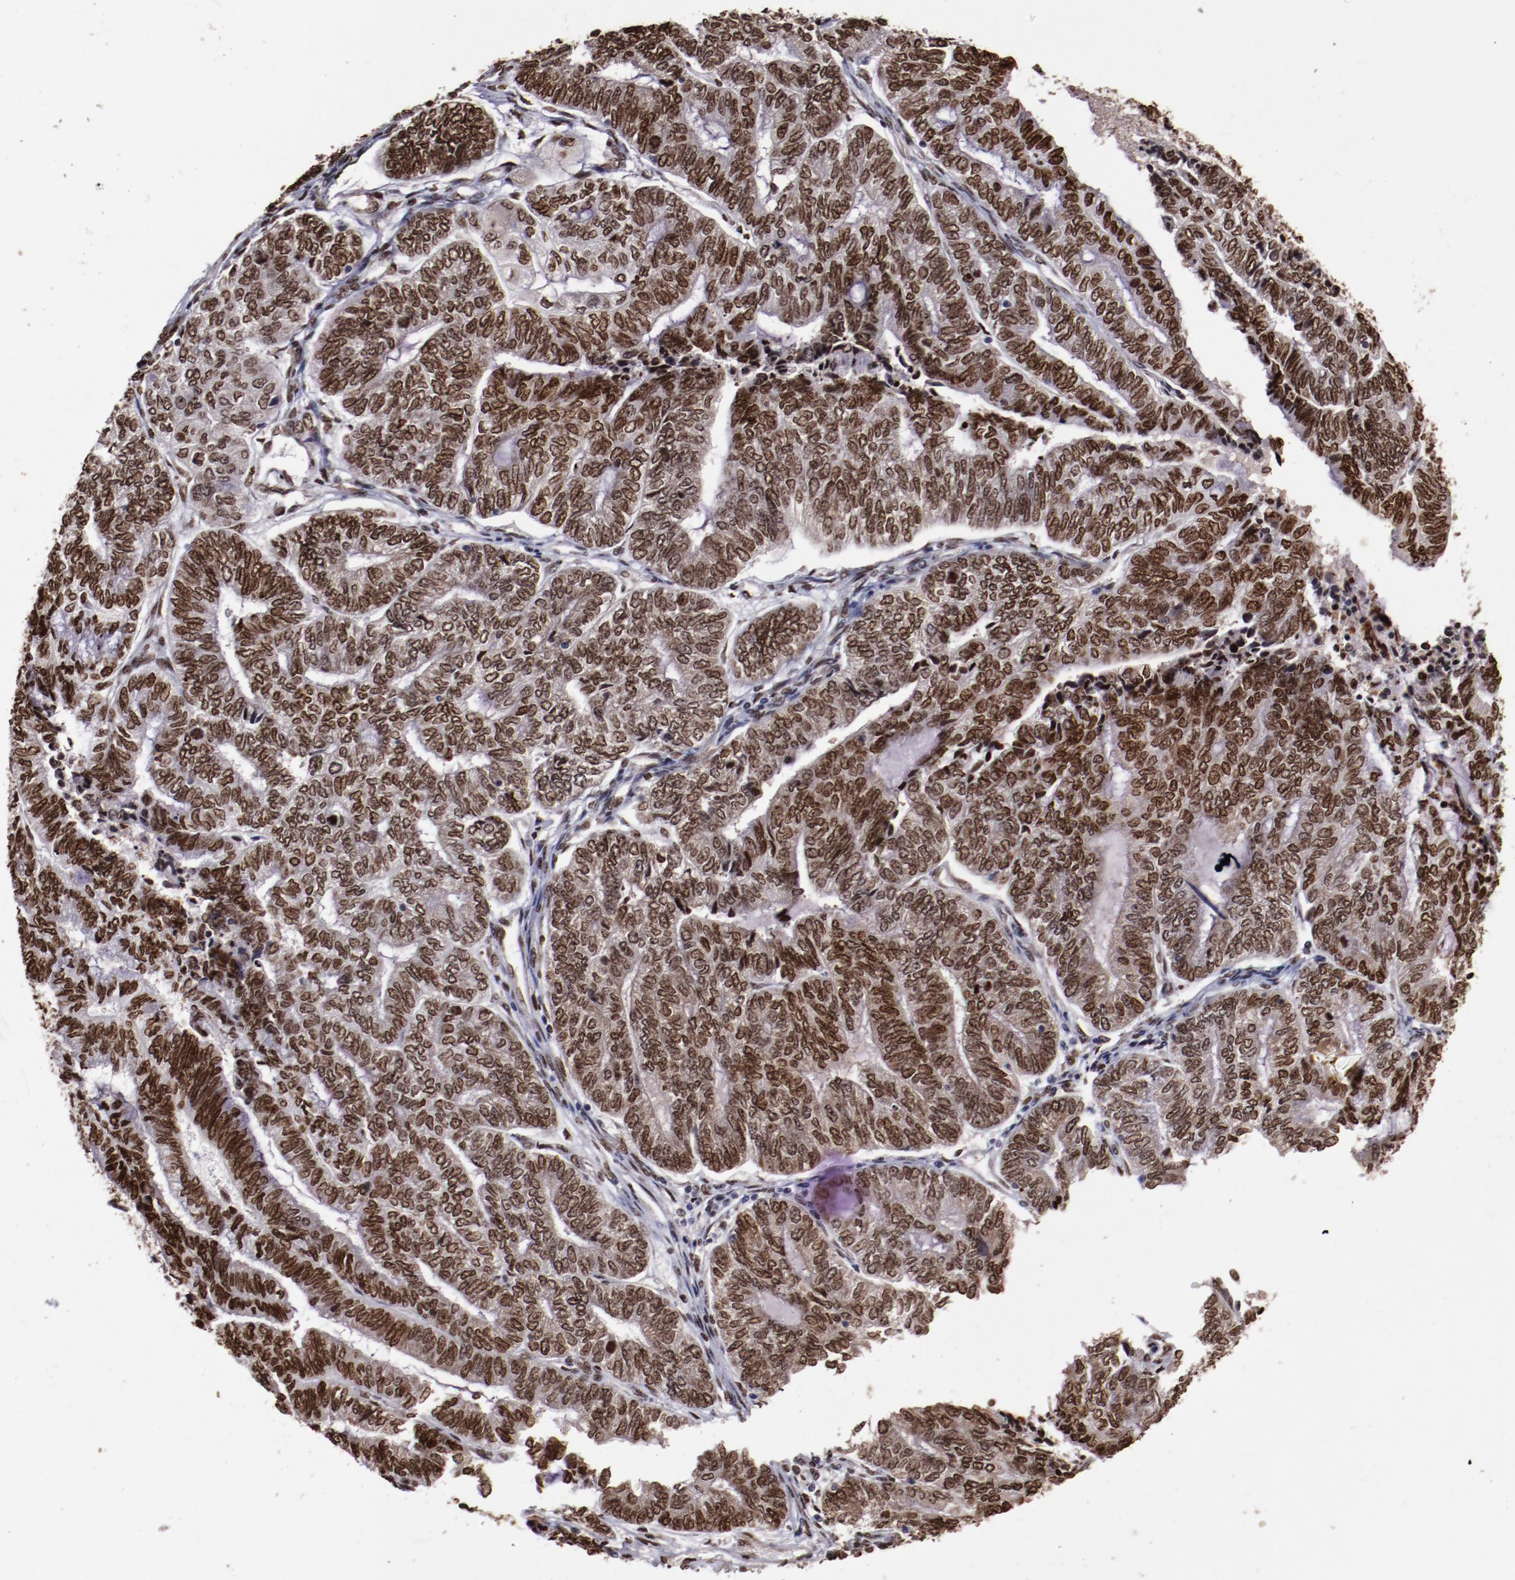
{"staining": {"intensity": "strong", "quantity": ">75%", "location": "cytoplasmic/membranous,nuclear"}, "tissue": "endometrial cancer", "cell_type": "Tumor cells", "image_type": "cancer", "snomed": [{"axis": "morphology", "description": "Adenocarcinoma, NOS"}, {"axis": "topography", "description": "Uterus"}, {"axis": "topography", "description": "Endometrium"}], "caption": "This micrograph shows endometrial cancer stained with immunohistochemistry to label a protein in brown. The cytoplasmic/membranous and nuclear of tumor cells show strong positivity for the protein. Nuclei are counter-stained blue.", "gene": "APEX1", "patient": {"sex": "female", "age": 70}}